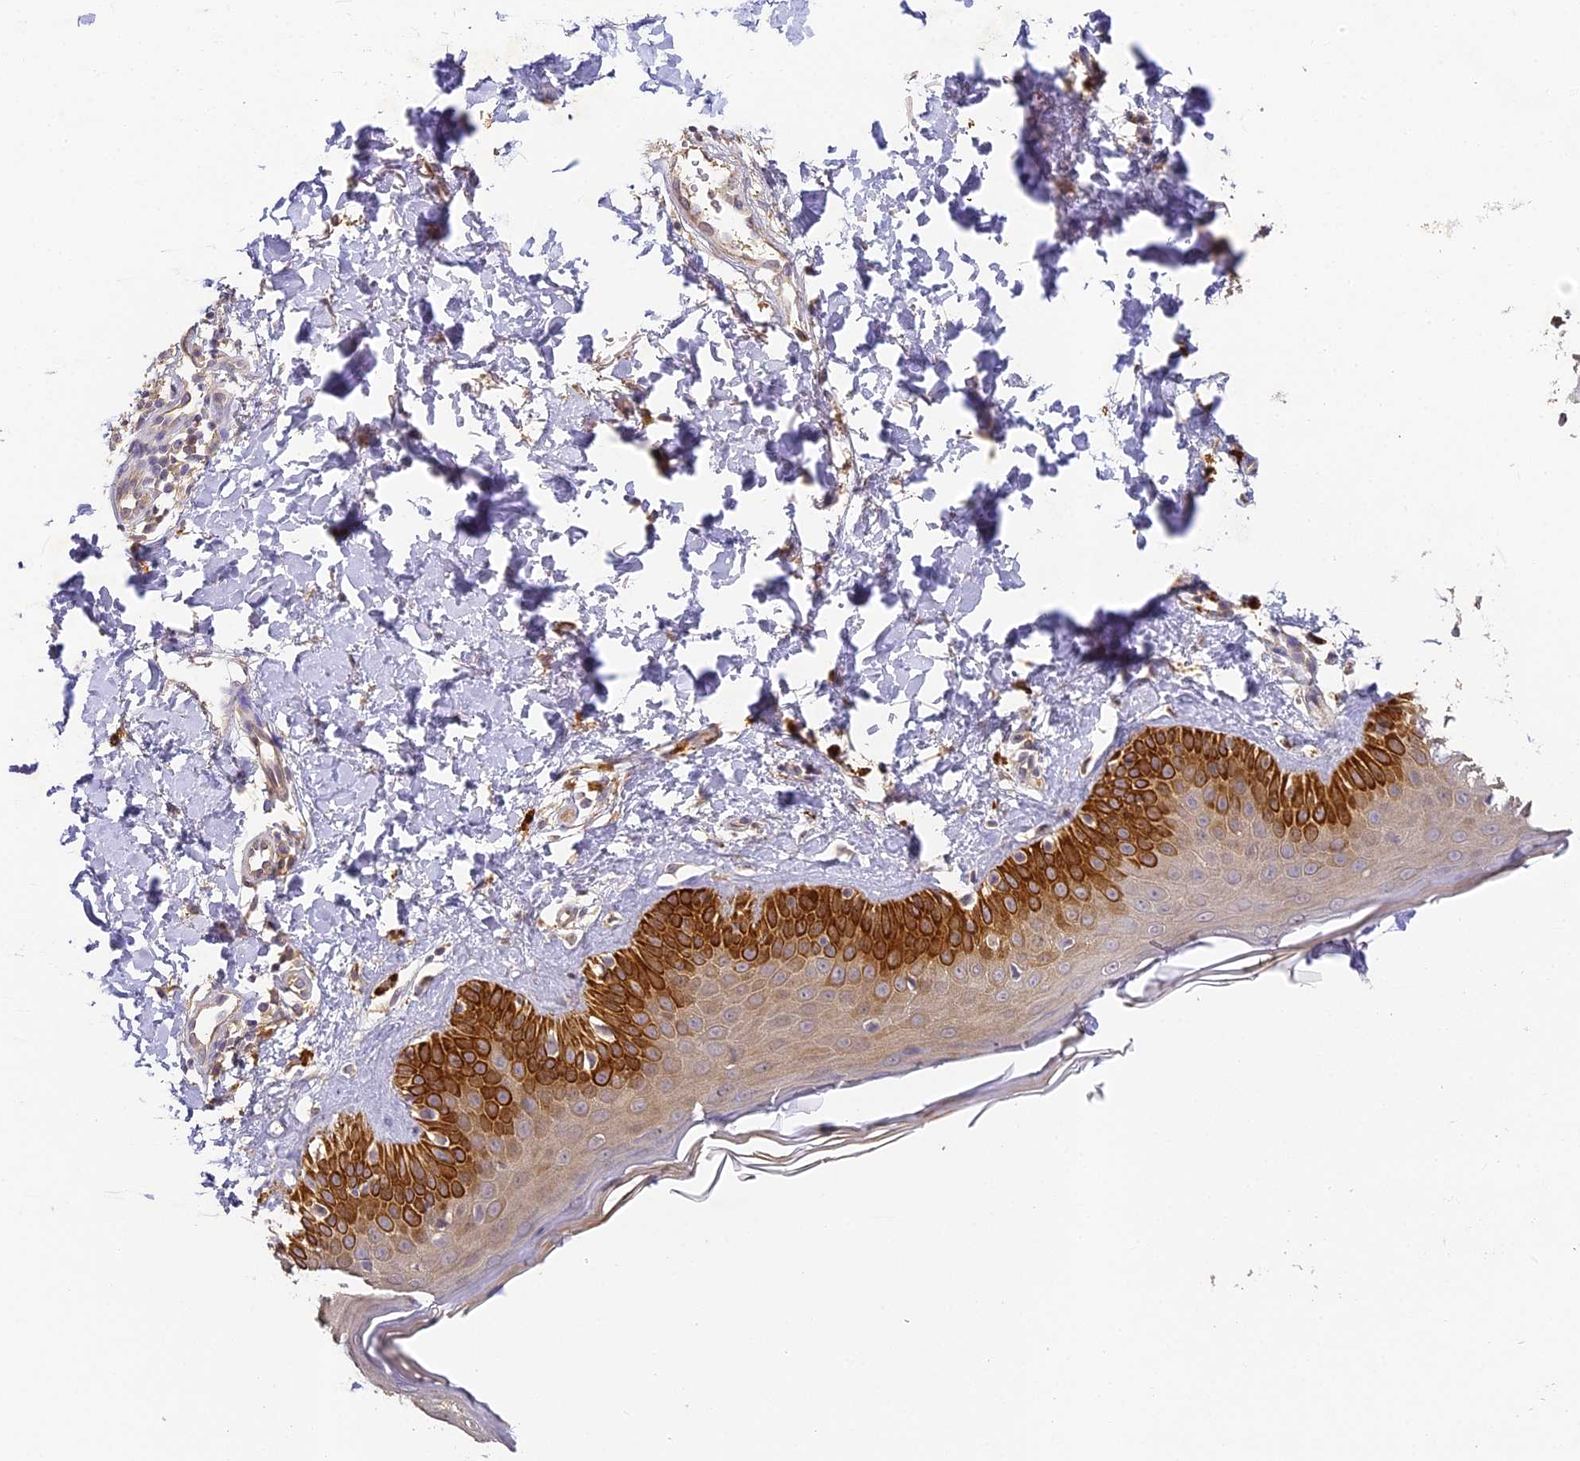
{"staining": {"intensity": "moderate", "quantity": ">75%", "location": "cytoplasmic/membranous"}, "tissue": "skin", "cell_type": "Fibroblasts", "image_type": "normal", "snomed": [{"axis": "morphology", "description": "Normal tissue, NOS"}, {"axis": "topography", "description": "Skin"}], "caption": "Protein analysis of unremarkable skin reveals moderate cytoplasmic/membranous positivity in approximately >75% of fibroblasts.", "gene": "YAE1", "patient": {"sex": "male", "age": 52}}